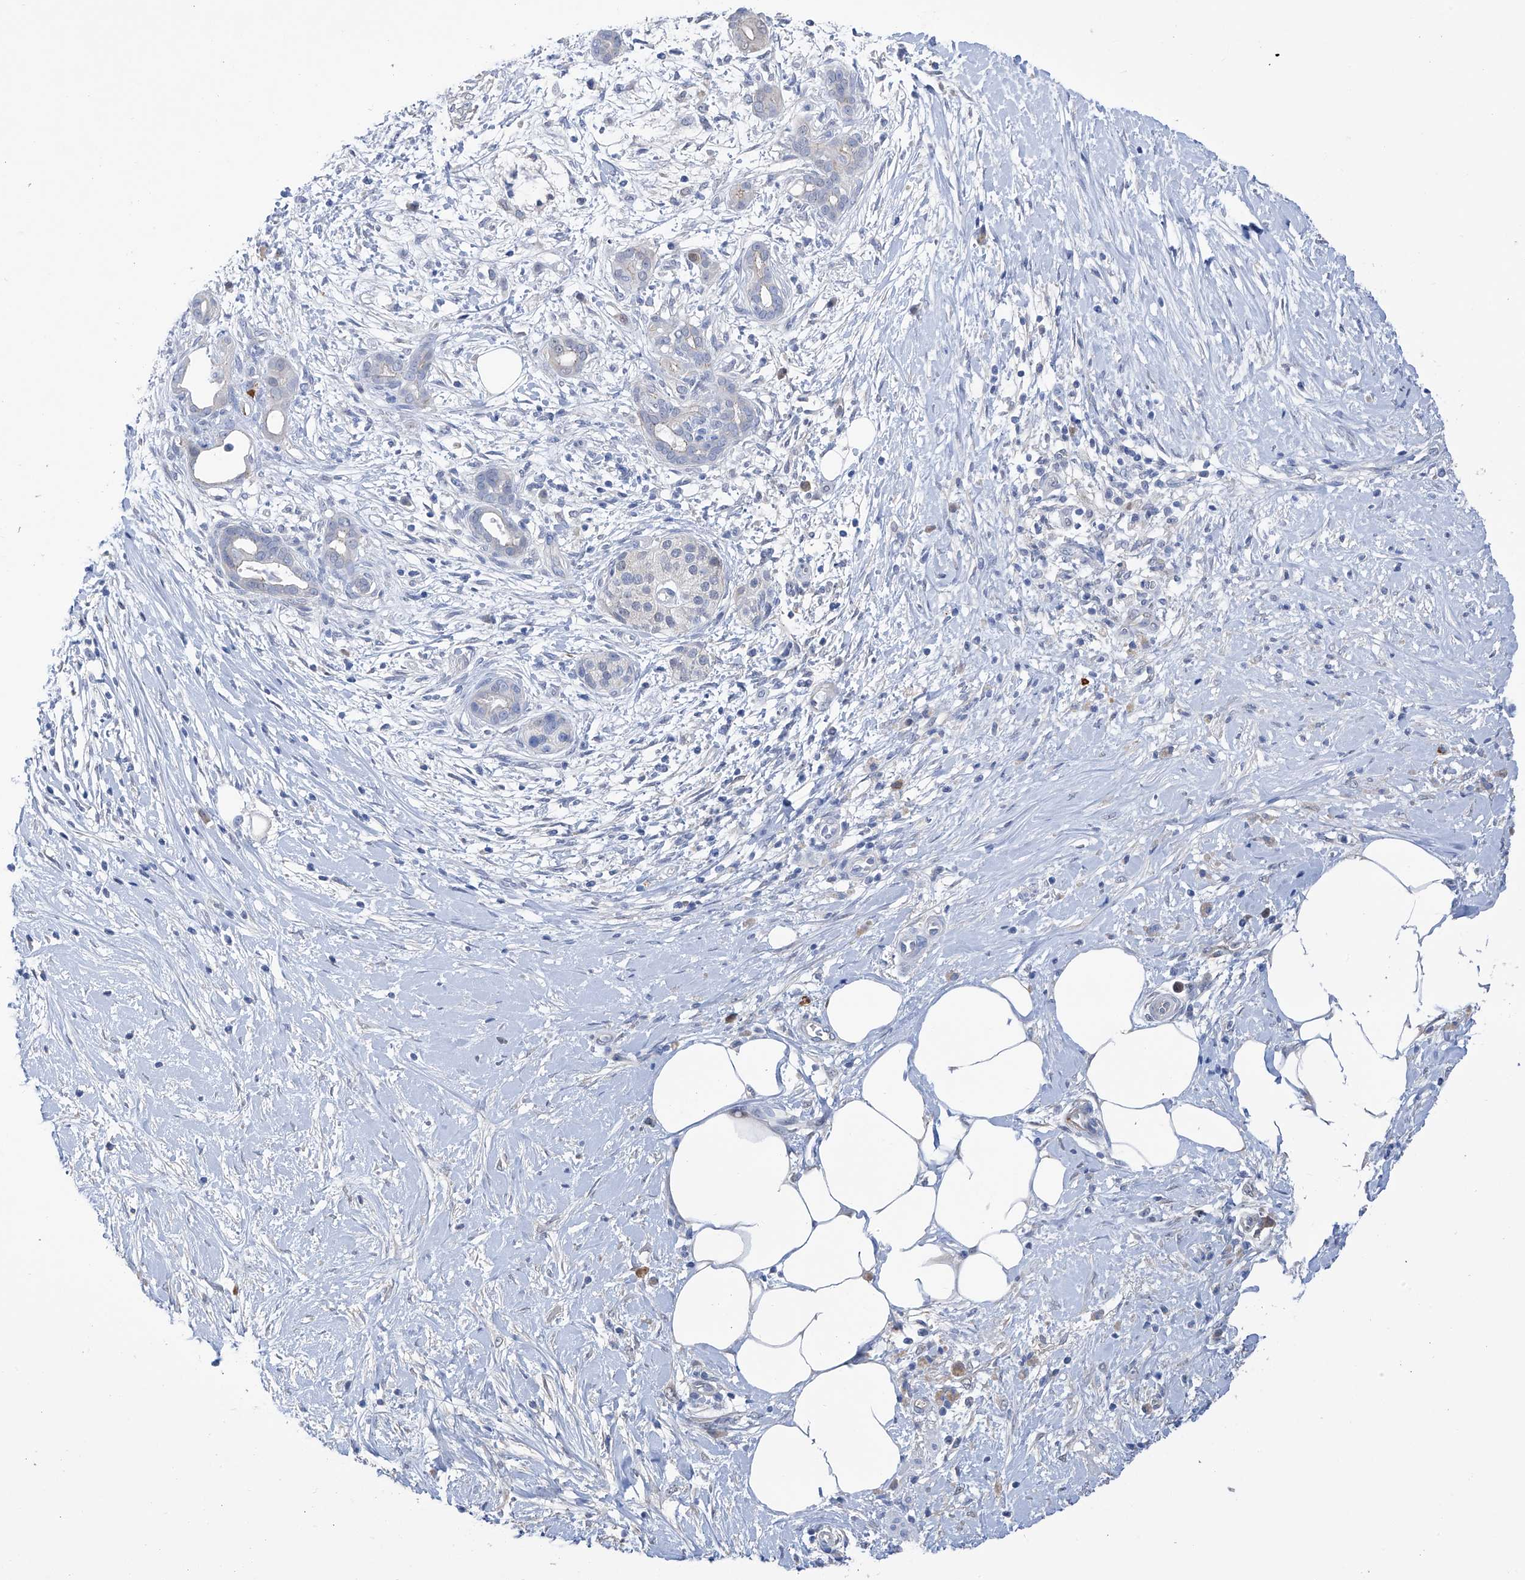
{"staining": {"intensity": "negative", "quantity": "none", "location": "none"}, "tissue": "pancreatic cancer", "cell_type": "Tumor cells", "image_type": "cancer", "snomed": [{"axis": "morphology", "description": "Adenocarcinoma, NOS"}, {"axis": "topography", "description": "Pancreas"}], "caption": "A histopathology image of pancreatic cancer (adenocarcinoma) stained for a protein shows no brown staining in tumor cells. (DAB (3,3'-diaminobenzidine) IHC visualized using brightfield microscopy, high magnification).", "gene": "PGM3", "patient": {"sex": "male", "age": 58}}